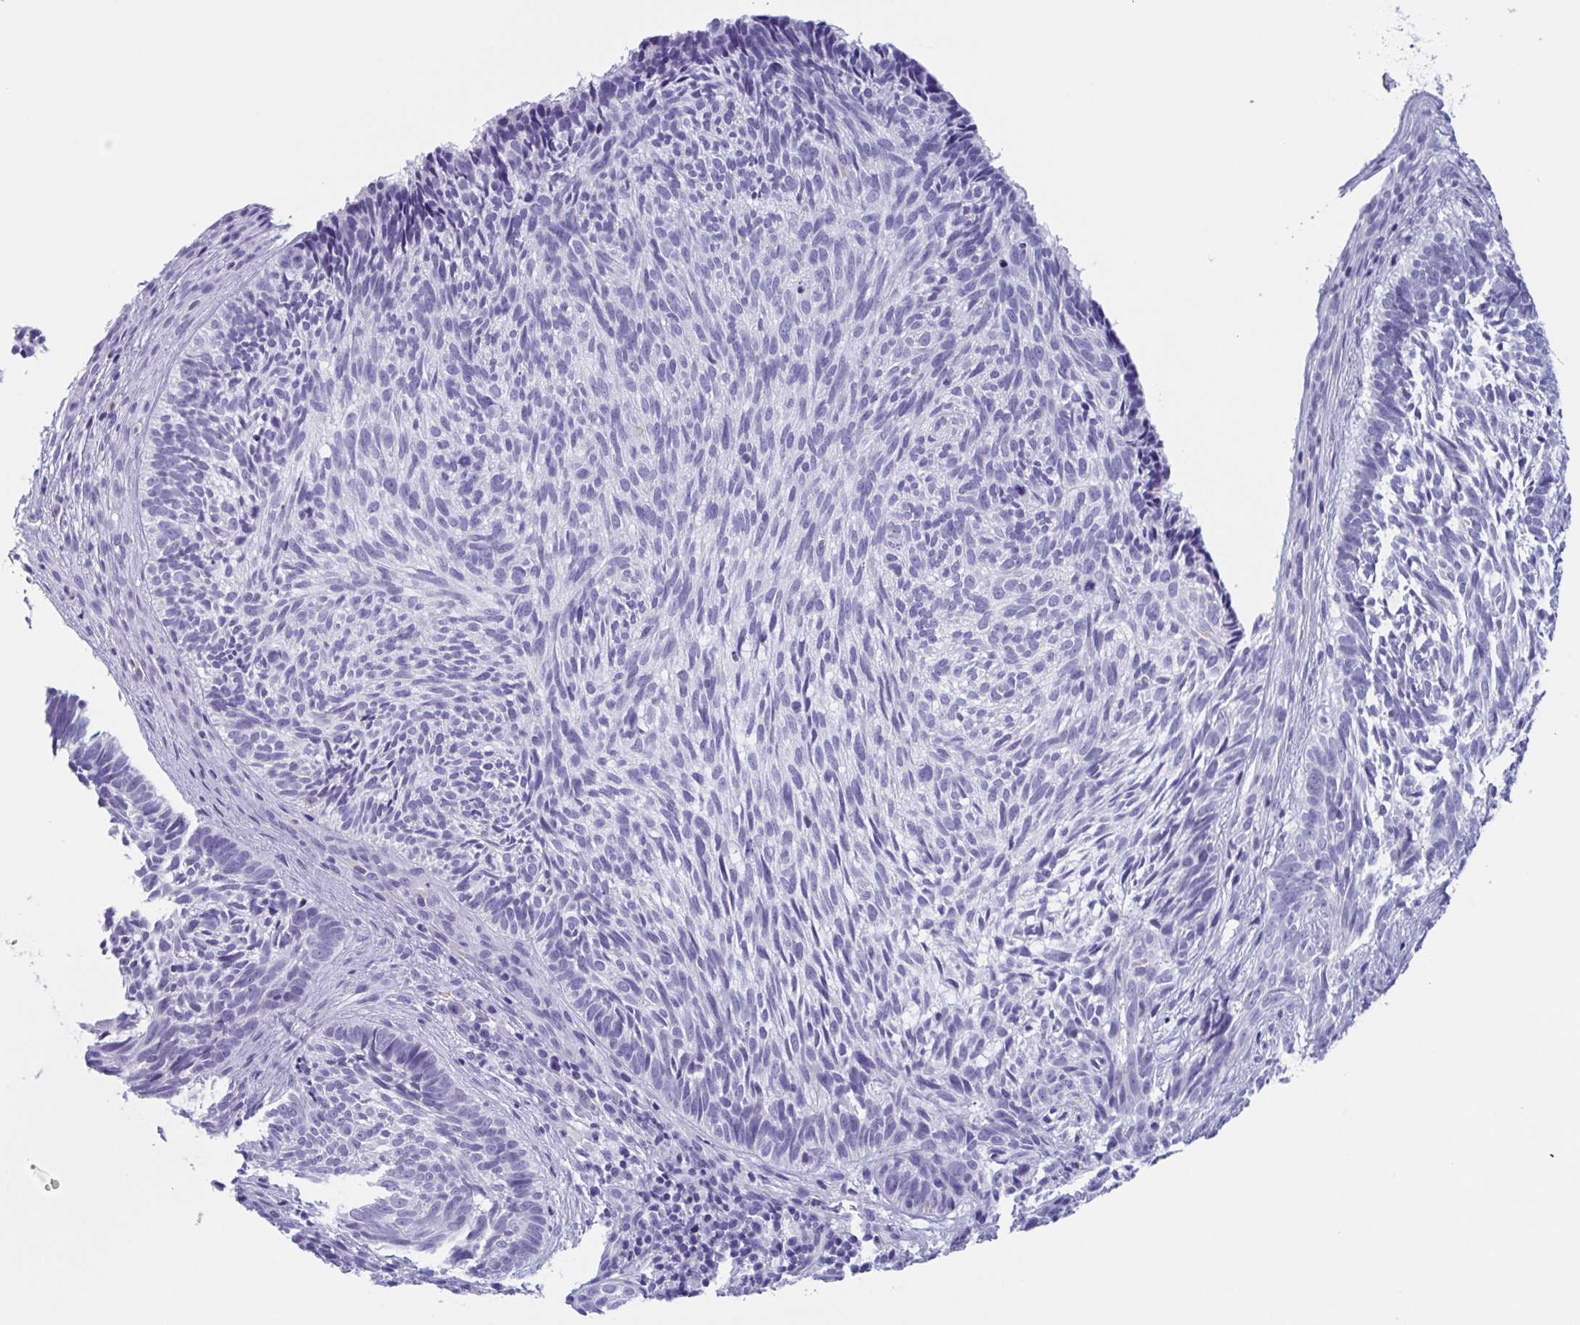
{"staining": {"intensity": "negative", "quantity": "none", "location": "none"}, "tissue": "skin cancer", "cell_type": "Tumor cells", "image_type": "cancer", "snomed": [{"axis": "morphology", "description": "Basal cell carcinoma"}, {"axis": "topography", "description": "Skin"}], "caption": "This is an immunohistochemistry (IHC) image of human skin cancer (basal cell carcinoma). There is no expression in tumor cells.", "gene": "LYRM2", "patient": {"sex": "male", "age": 65}}